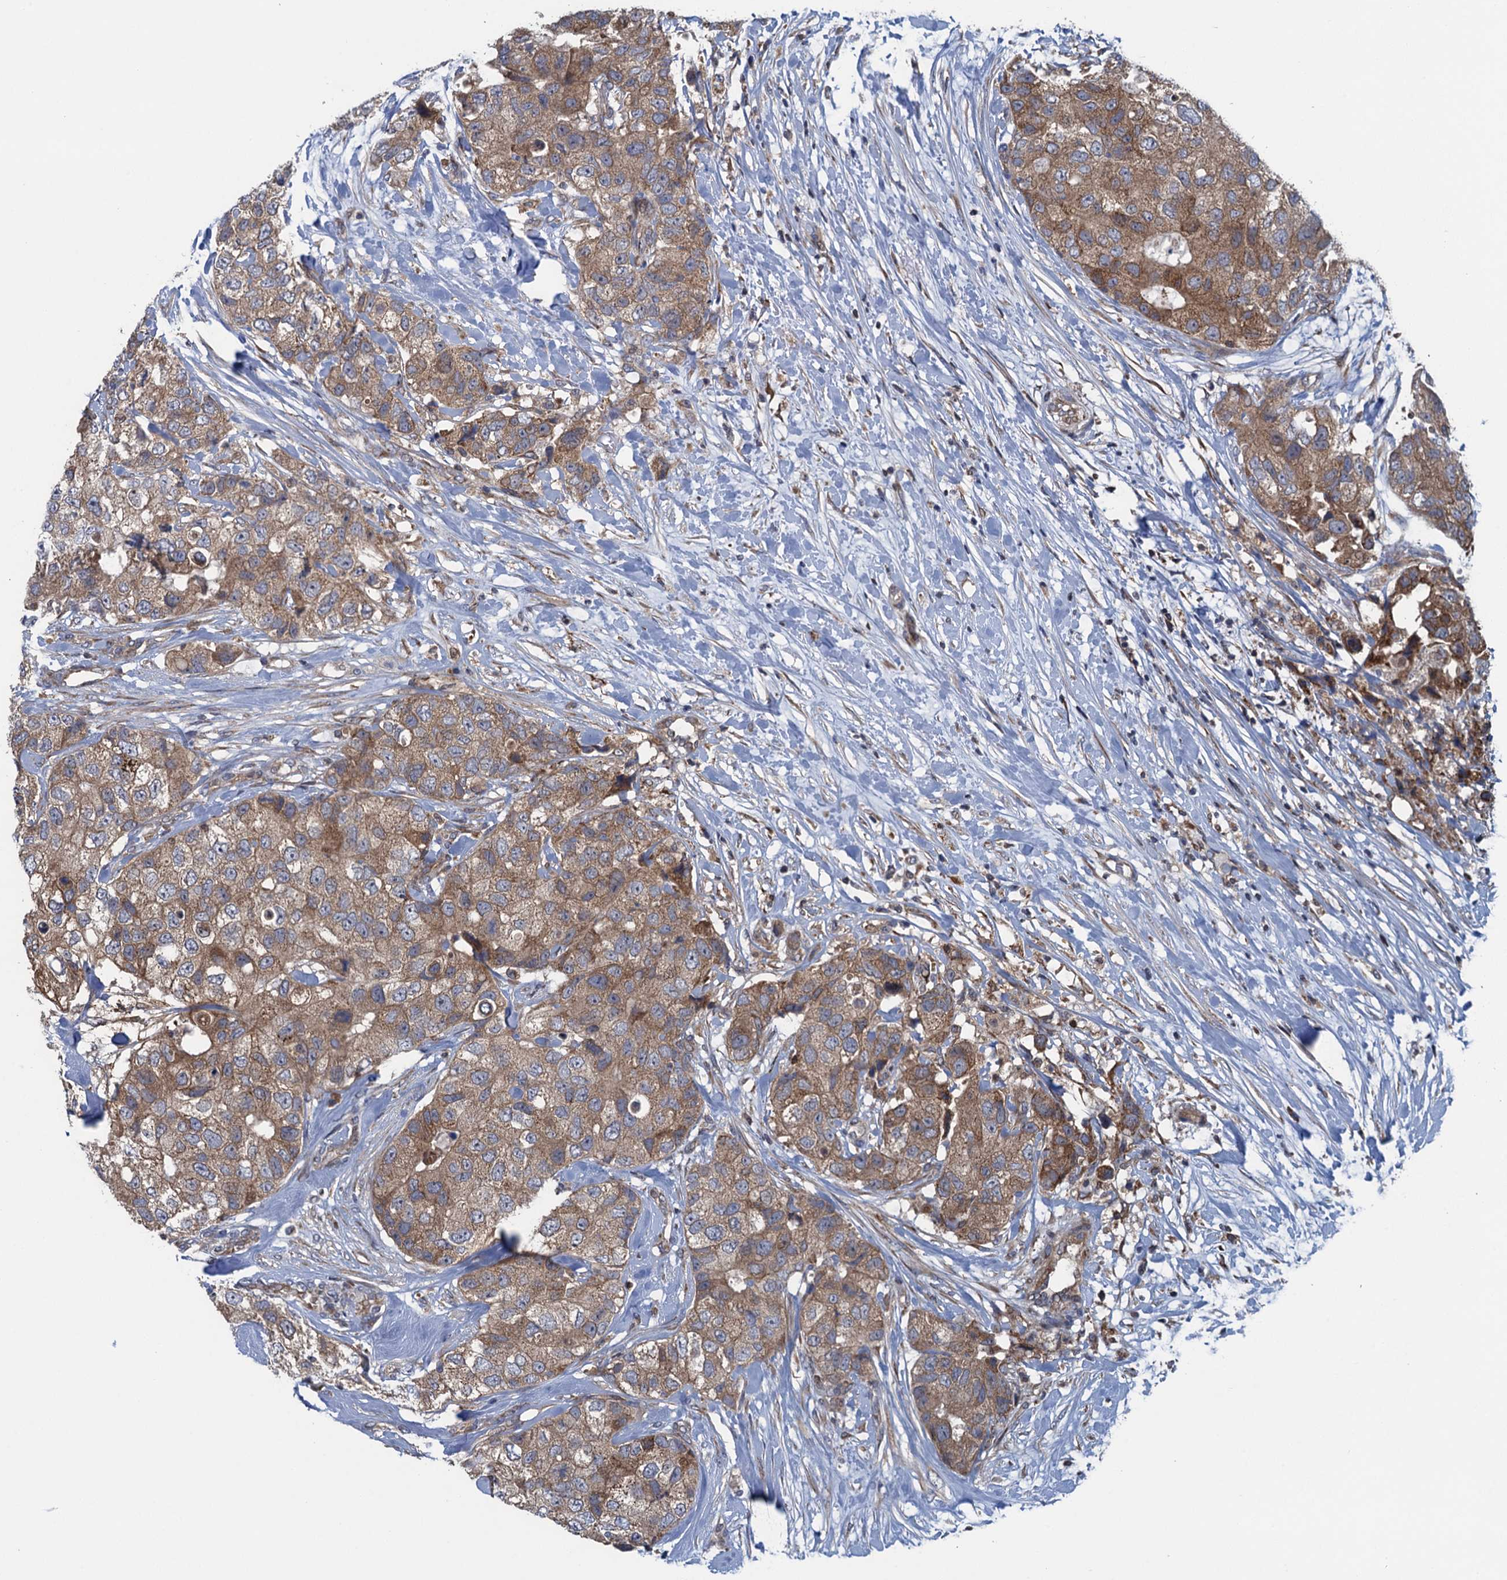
{"staining": {"intensity": "moderate", "quantity": ">75%", "location": "cytoplasmic/membranous"}, "tissue": "breast cancer", "cell_type": "Tumor cells", "image_type": "cancer", "snomed": [{"axis": "morphology", "description": "Duct carcinoma"}, {"axis": "topography", "description": "Breast"}], "caption": "The image demonstrates staining of infiltrating ductal carcinoma (breast), revealing moderate cytoplasmic/membranous protein staining (brown color) within tumor cells.", "gene": "CNTN5", "patient": {"sex": "female", "age": 62}}